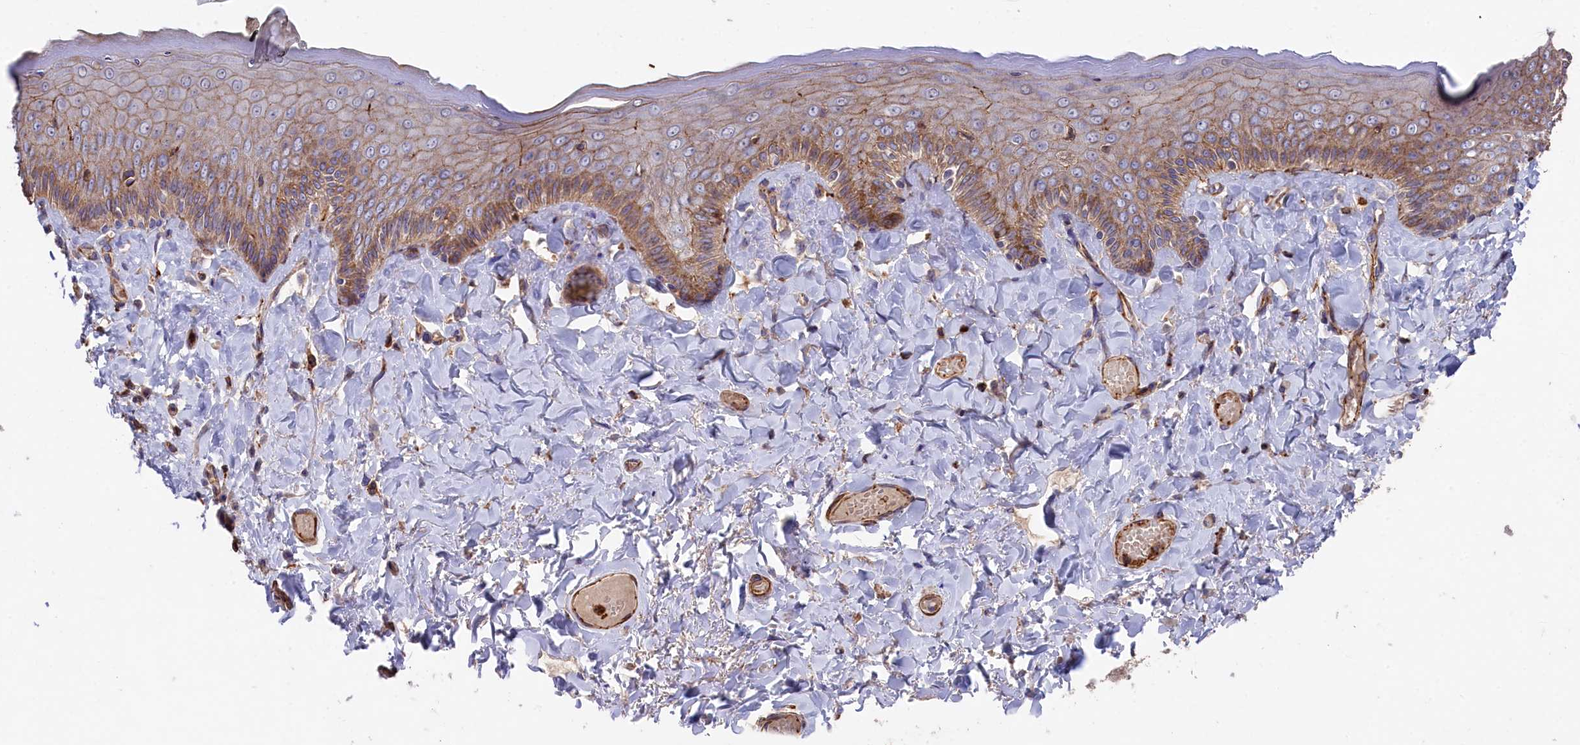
{"staining": {"intensity": "moderate", "quantity": "25%-75%", "location": "cytoplasmic/membranous"}, "tissue": "skin", "cell_type": "Epidermal cells", "image_type": "normal", "snomed": [{"axis": "morphology", "description": "Normal tissue, NOS"}, {"axis": "topography", "description": "Anal"}], "caption": "Skin stained with DAB IHC reveals medium levels of moderate cytoplasmic/membranous positivity in approximately 25%-75% of epidermal cells. Nuclei are stained in blue.", "gene": "RAPSN", "patient": {"sex": "male", "age": 69}}